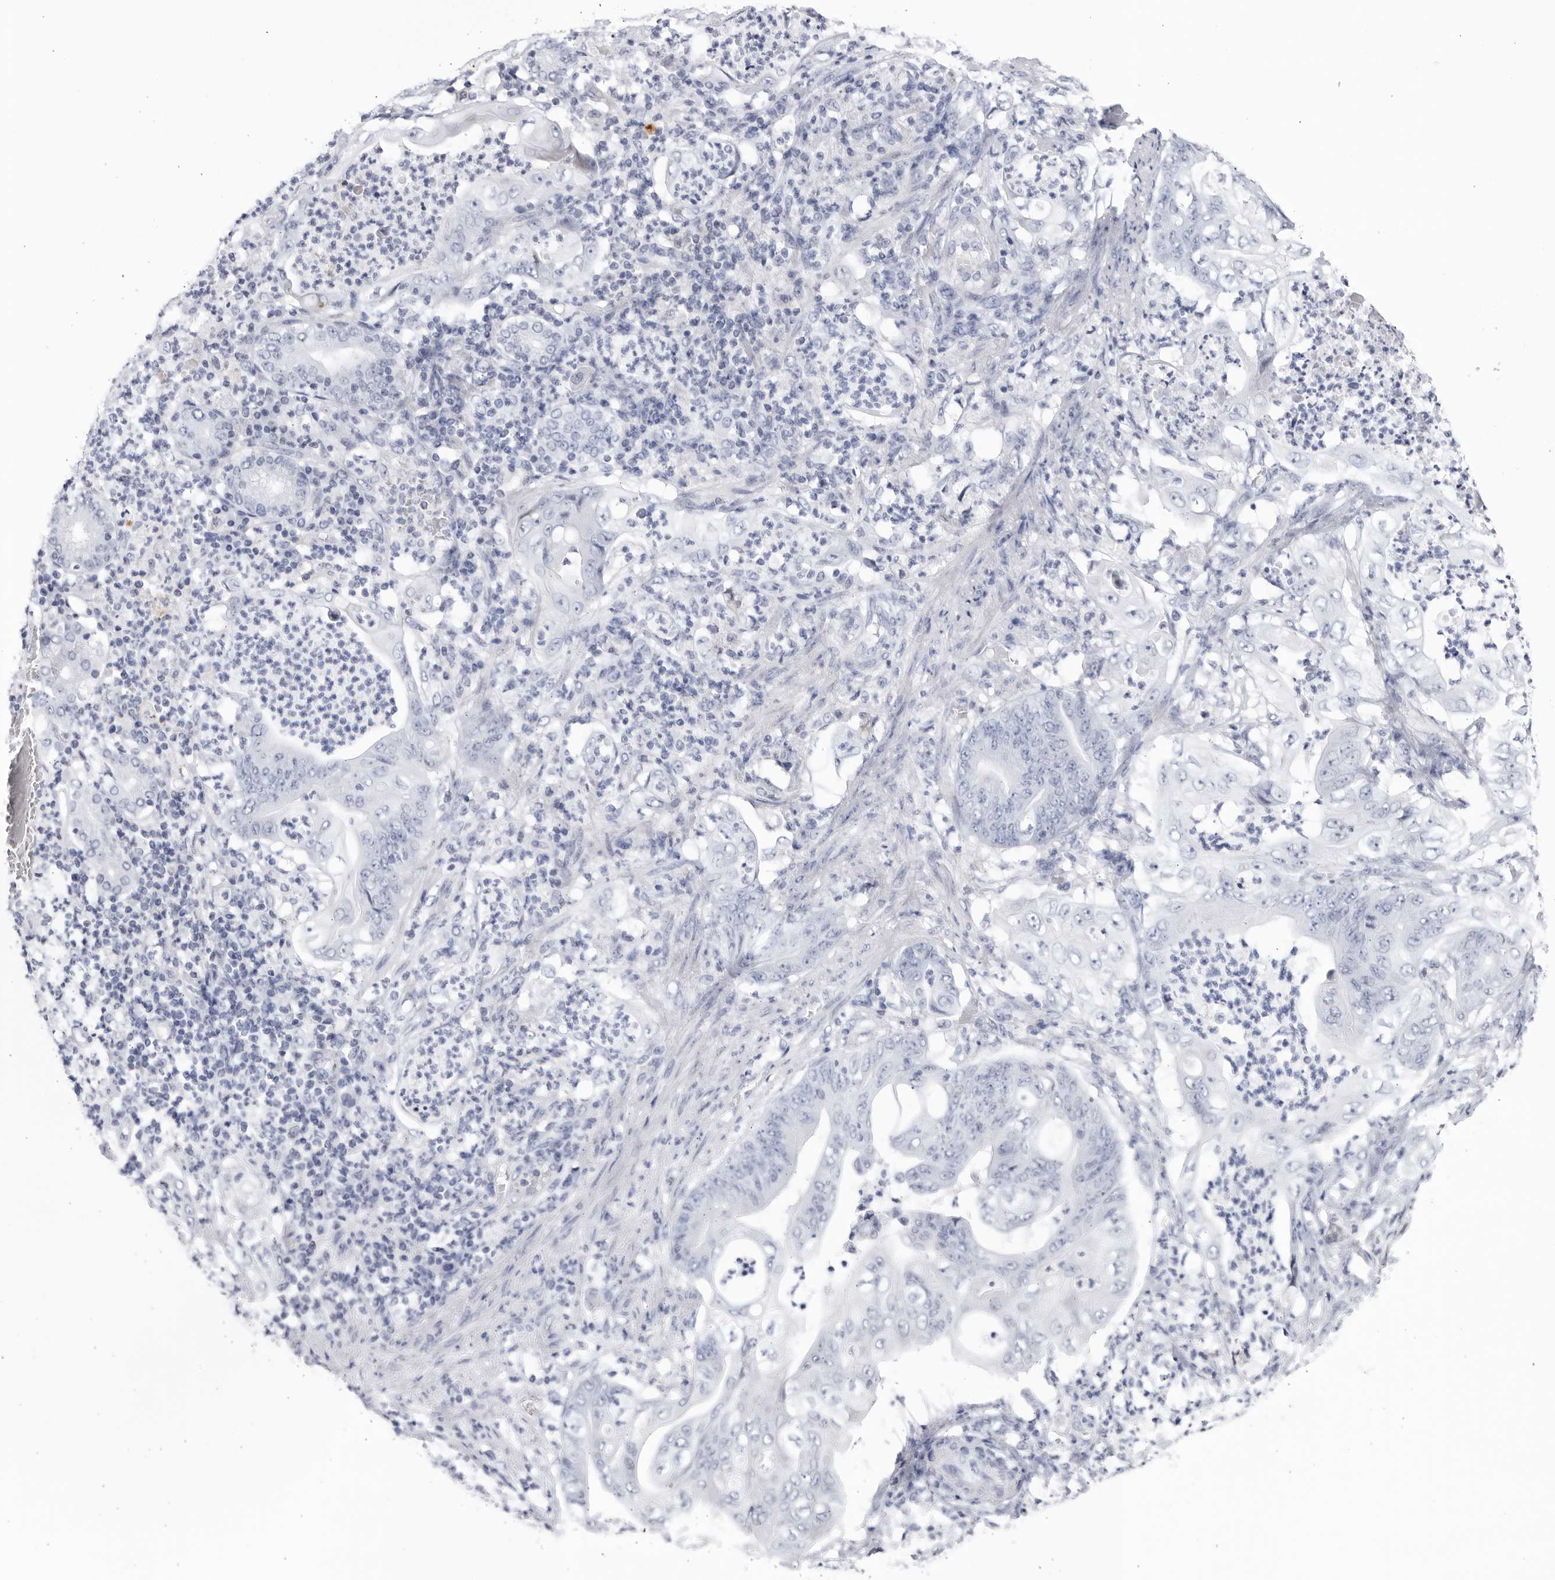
{"staining": {"intensity": "negative", "quantity": "none", "location": "none"}, "tissue": "stomach cancer", "cell_type": "Tumor cells", "image_type": "cancer", "snomed": [{"axis": "morphology", "description": "Adenocarcinoma, NOS"}, {"axis": "topography", "description": "Stomach"}], "caption": "Immunohistochemistry photomicrograph of neoplastic tissue: human stomach adenocarcinoma stained with DAB (3,3'-diaminobenzidine) demonstrates no significant protein expression in tumor cells.", "gene": "CNBD1", "patient": {"sex": "female", "age": 73}}